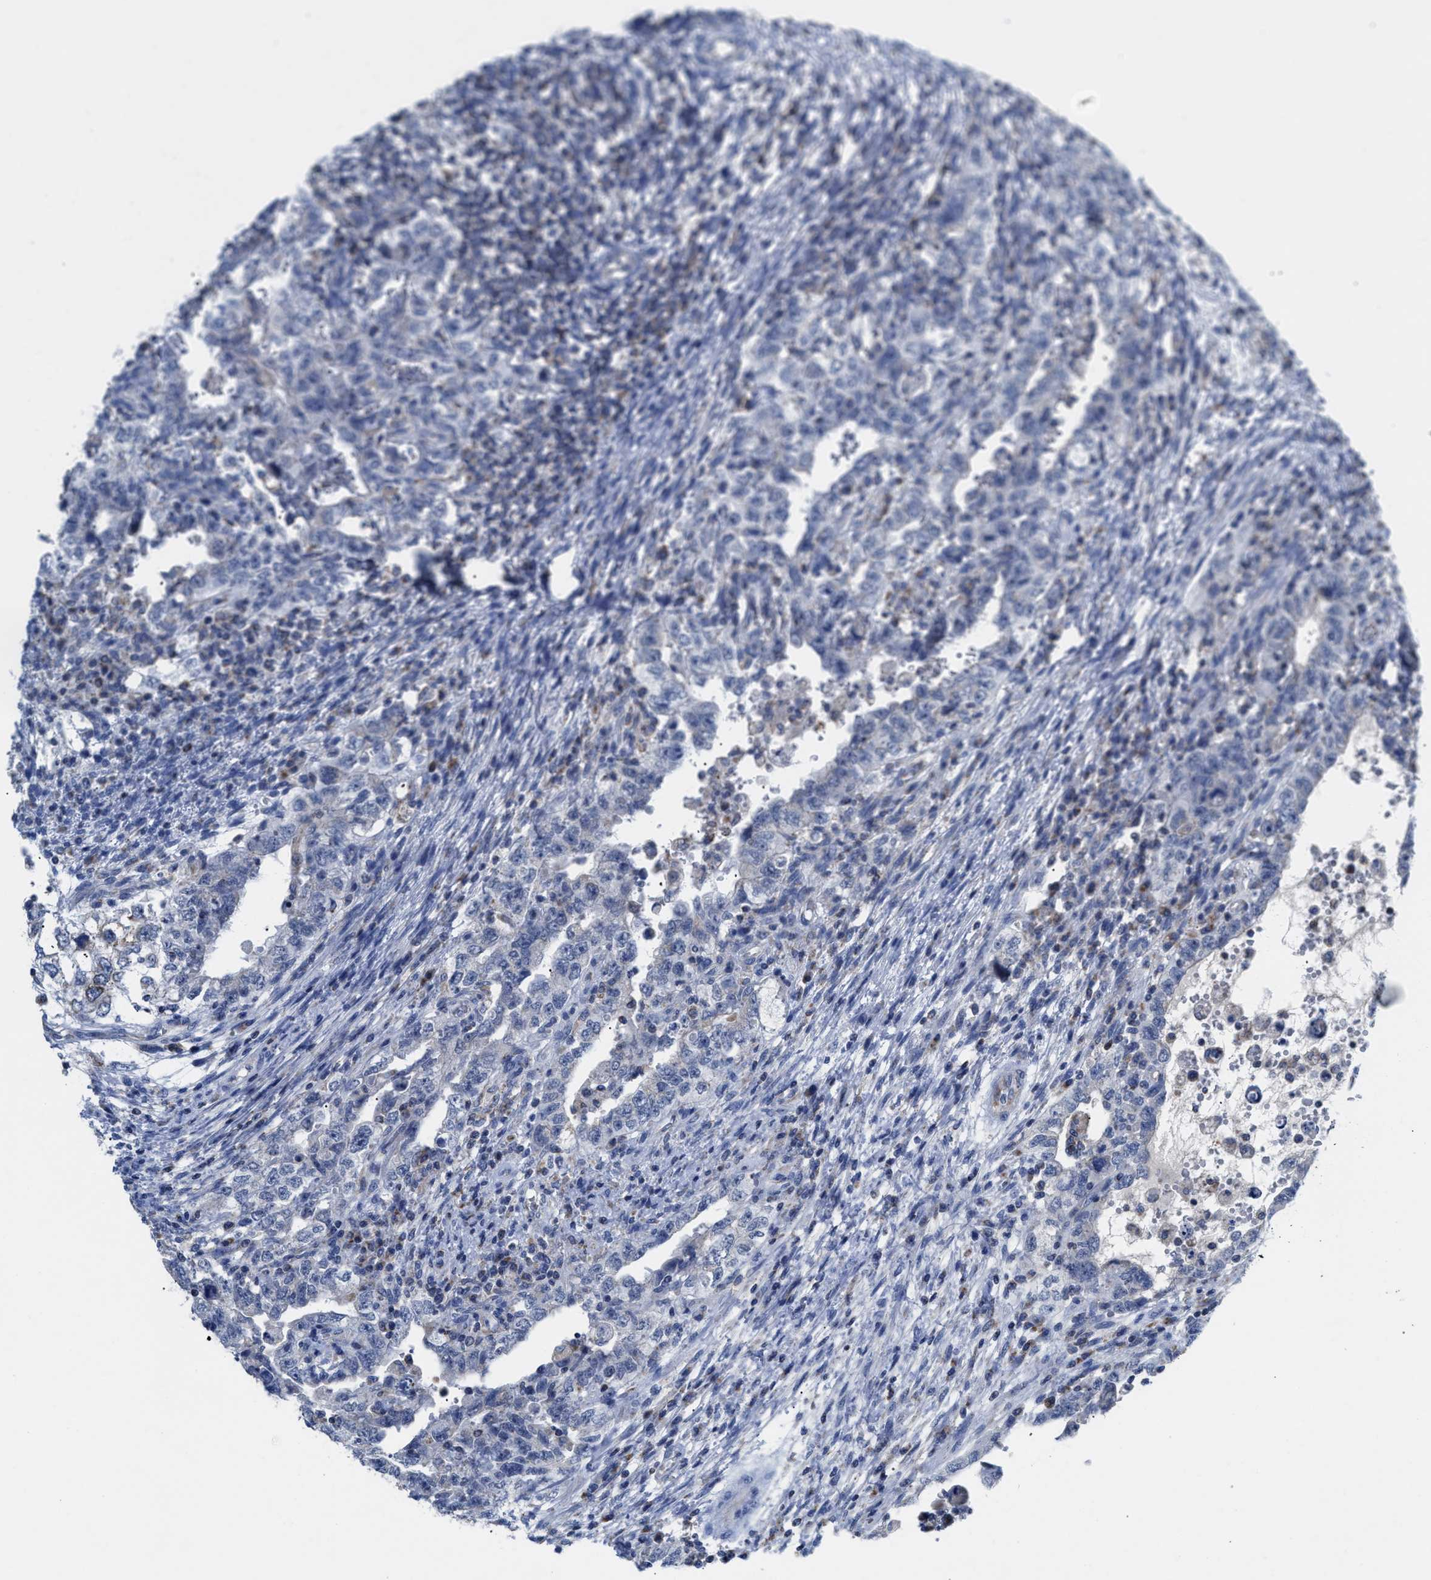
{"staining": {"intensity": "negative", "quantity": "none", "location": "none"}, "tissue": "testis cancer", "cell_type": "Tumor cells", "image_type": "cancer", "snomed": [{"axis": "morphology", "description": "Carcinoma, Embryonal, NOS"}, {"axis": "topography", "description": "Testis"}], "caption": "High power microscopy micrograph of an immunohistochemistry histopathology image of testis cancer (embryonal carcinoma), revealing no significant positivity in tumor cells.", "gene": "ETFA", "patient": {"sex": "male", "age": 26}}